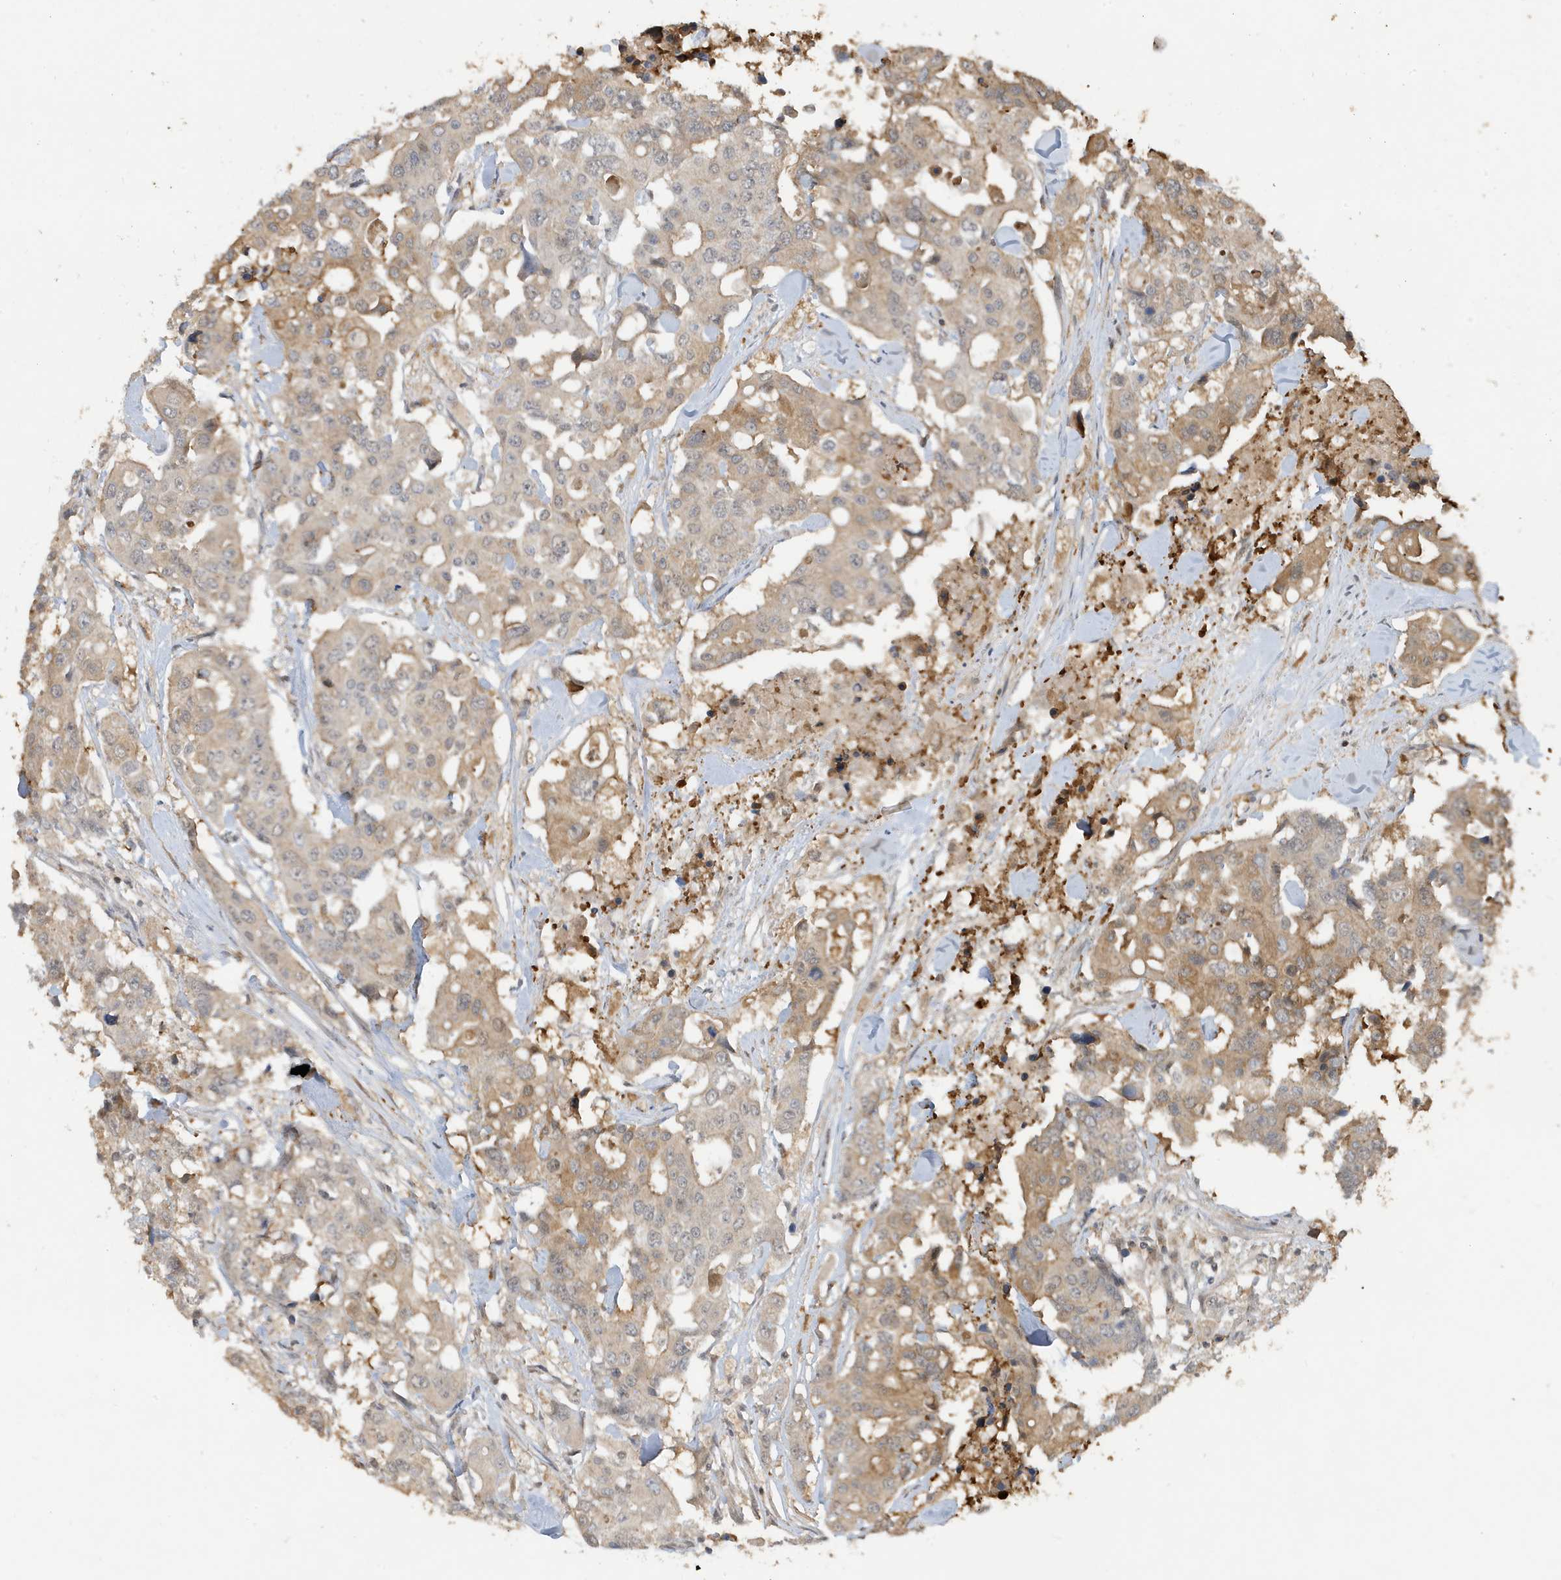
{"staining": {"intensity": "moderate", "quantity": "25%-75%", "location": "cytoplasmic/membranous"}, "tissue": "colorectal cancer", "cell_type": "Tumor cells", "image_type": "cancer", "snomed": [{"axis": "morphology", "description": "Adenocarcinoma, NOS"}, {"axis": "topography", "description": "Colon"}], "caption": "Immunohistochemical staining of colorectal cancer reveals moderate cytoplasmic/membranous protein expression in approximately 25%-75% of tumor cells.", "gene": "PRRT3", "patient": {"sex": "male", "age": 77}}